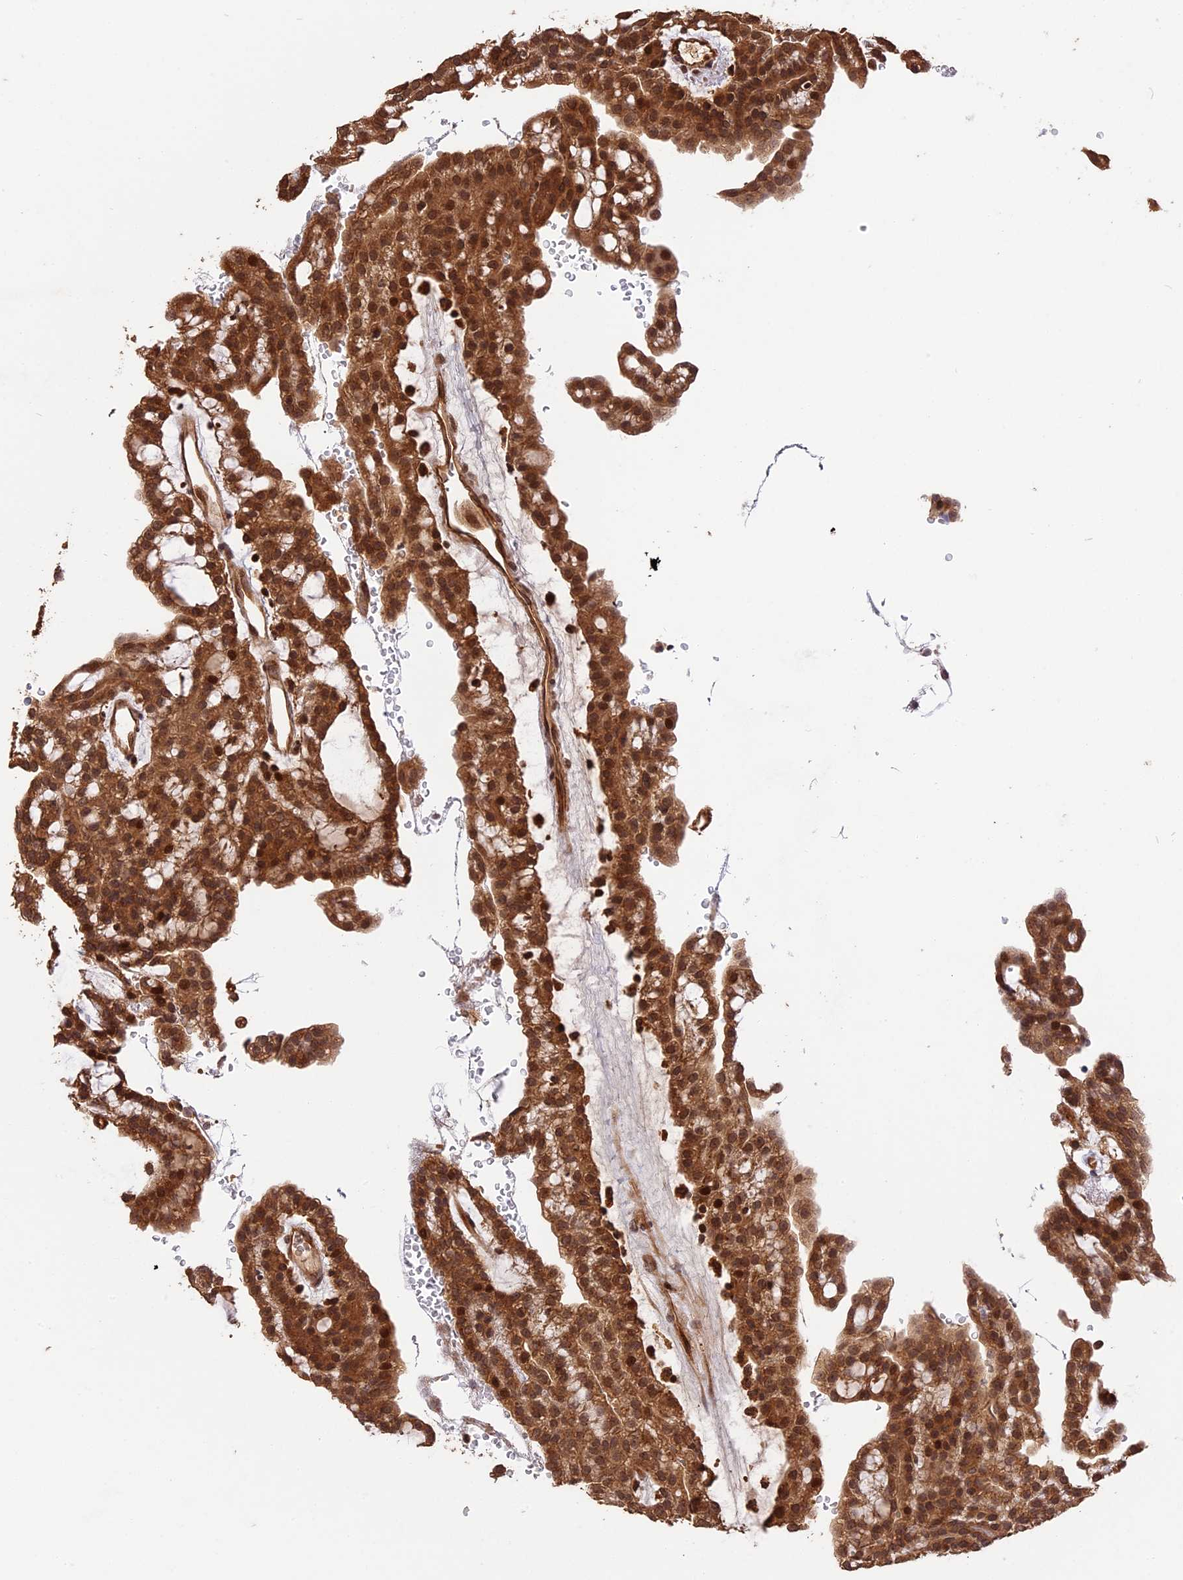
{"staining": {"intensity": "strong", "quantity": ">75%", "location": "cytoplasmic/membranous,nuclear"}, "tissue": "renal cancer", "cell_type": "Tumor cells", "image_type": "cancer", "snomed": [{"axis": "morphology", "description": "Adenocarcinoma, NOS"}, {"axis": "topography", "description": "Kidney"}], "caption": "Brown immunohistochemical staining in renal cancer demonstrates strong cytoplasmic/membranous and nuclear expression in approximately >75% of tumor cells.", "gene": "ESCO1", "patient": {"sex": "male", "age": 63}}